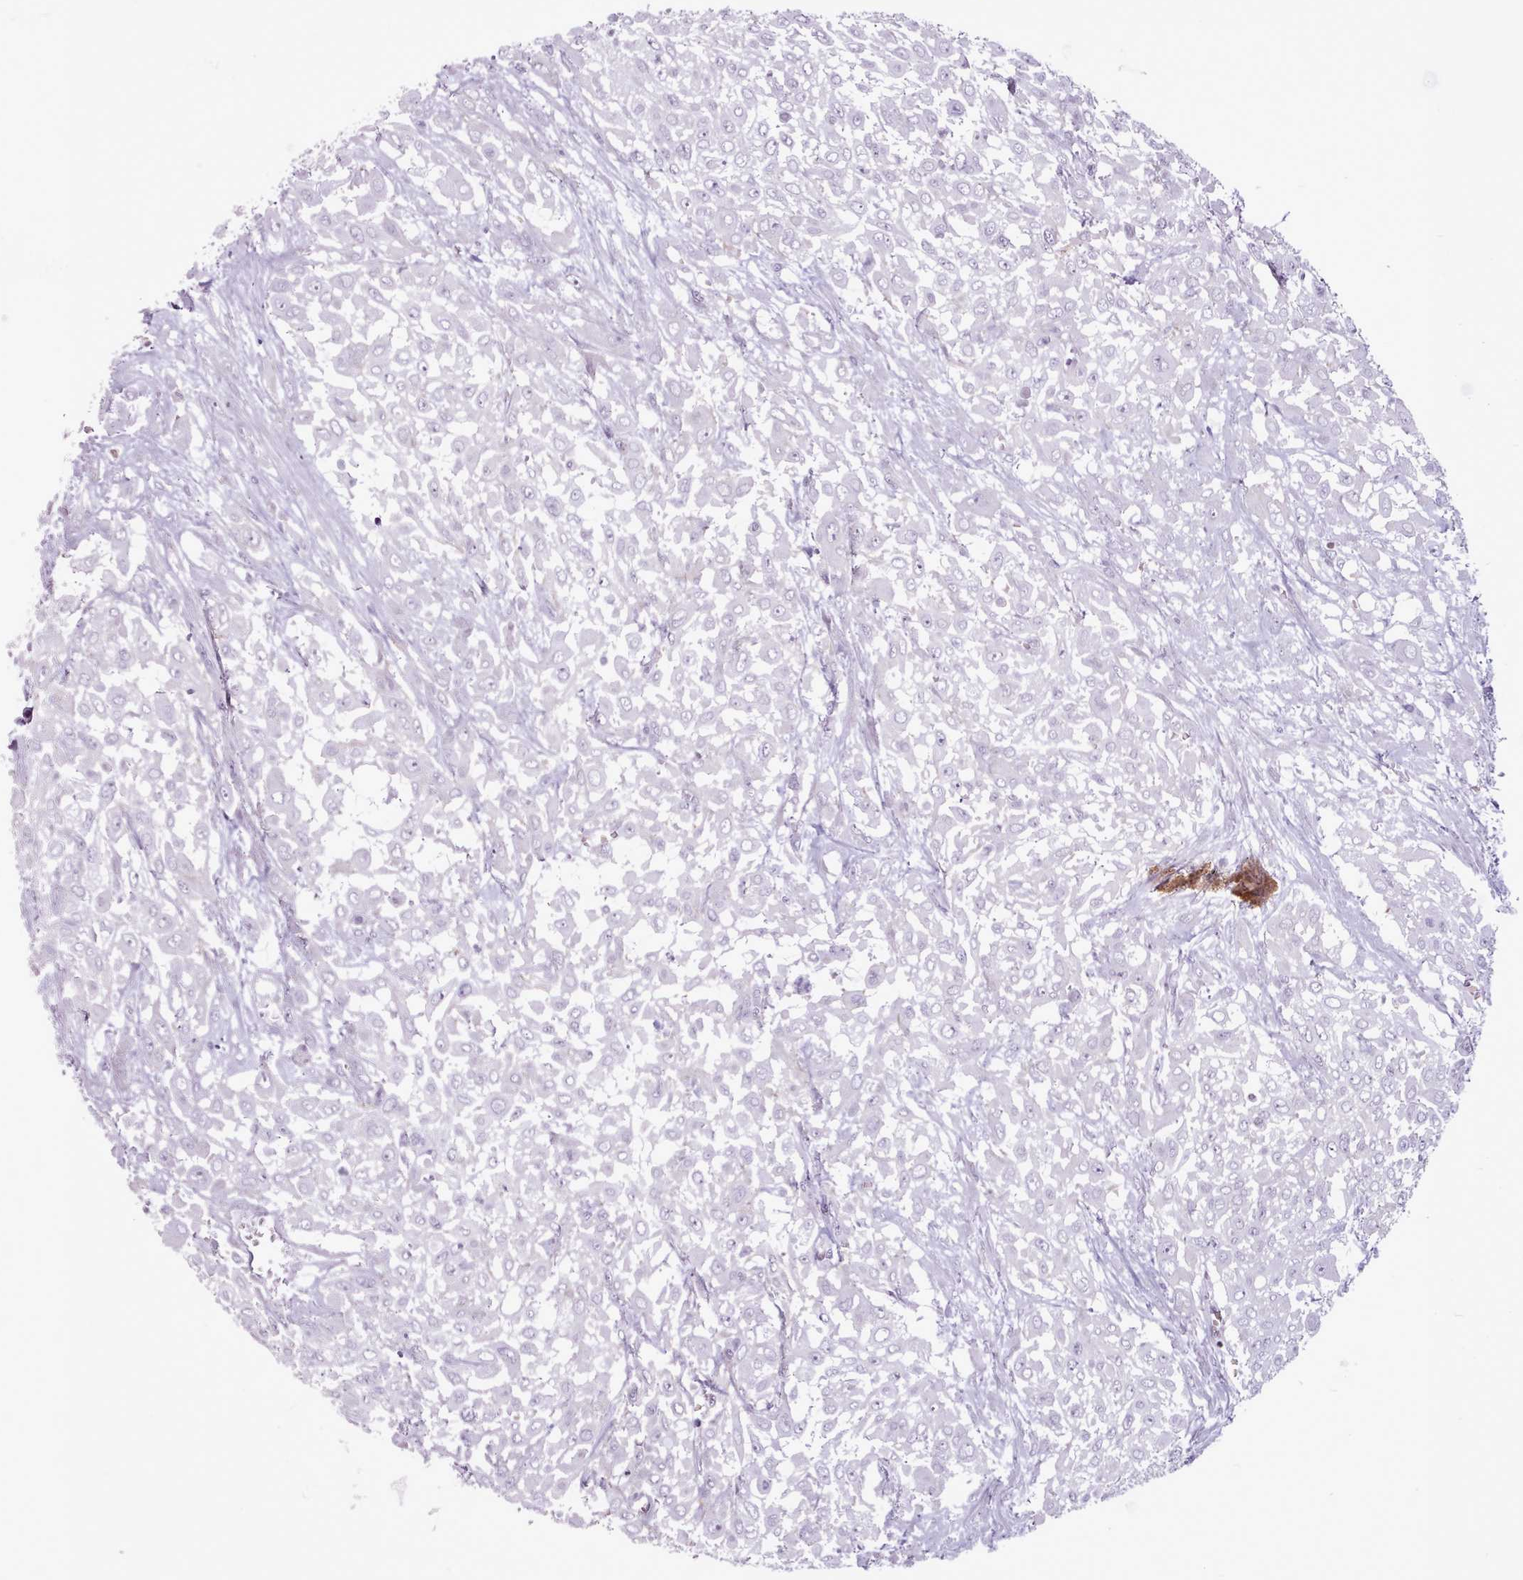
{"staining": {"intensity": "negative", "quantity": "none", "location": "none"}, "tissue": "urothelial cancer", "cell_type": "Tumor cells", "image_type": "cancer", "snomed": [{"axis": "morphology", "description": "Urothelial carcinoma, High grade"}, {"axis": "topography", "description": "Urinary bladder"}], "caption": "Tumor cells show no significant expression in urothelial cancer. (DAB immunohistochemistry, high magnification).", "gene": "SLURP1", "patient": {"sex": "male", "age": 57}}